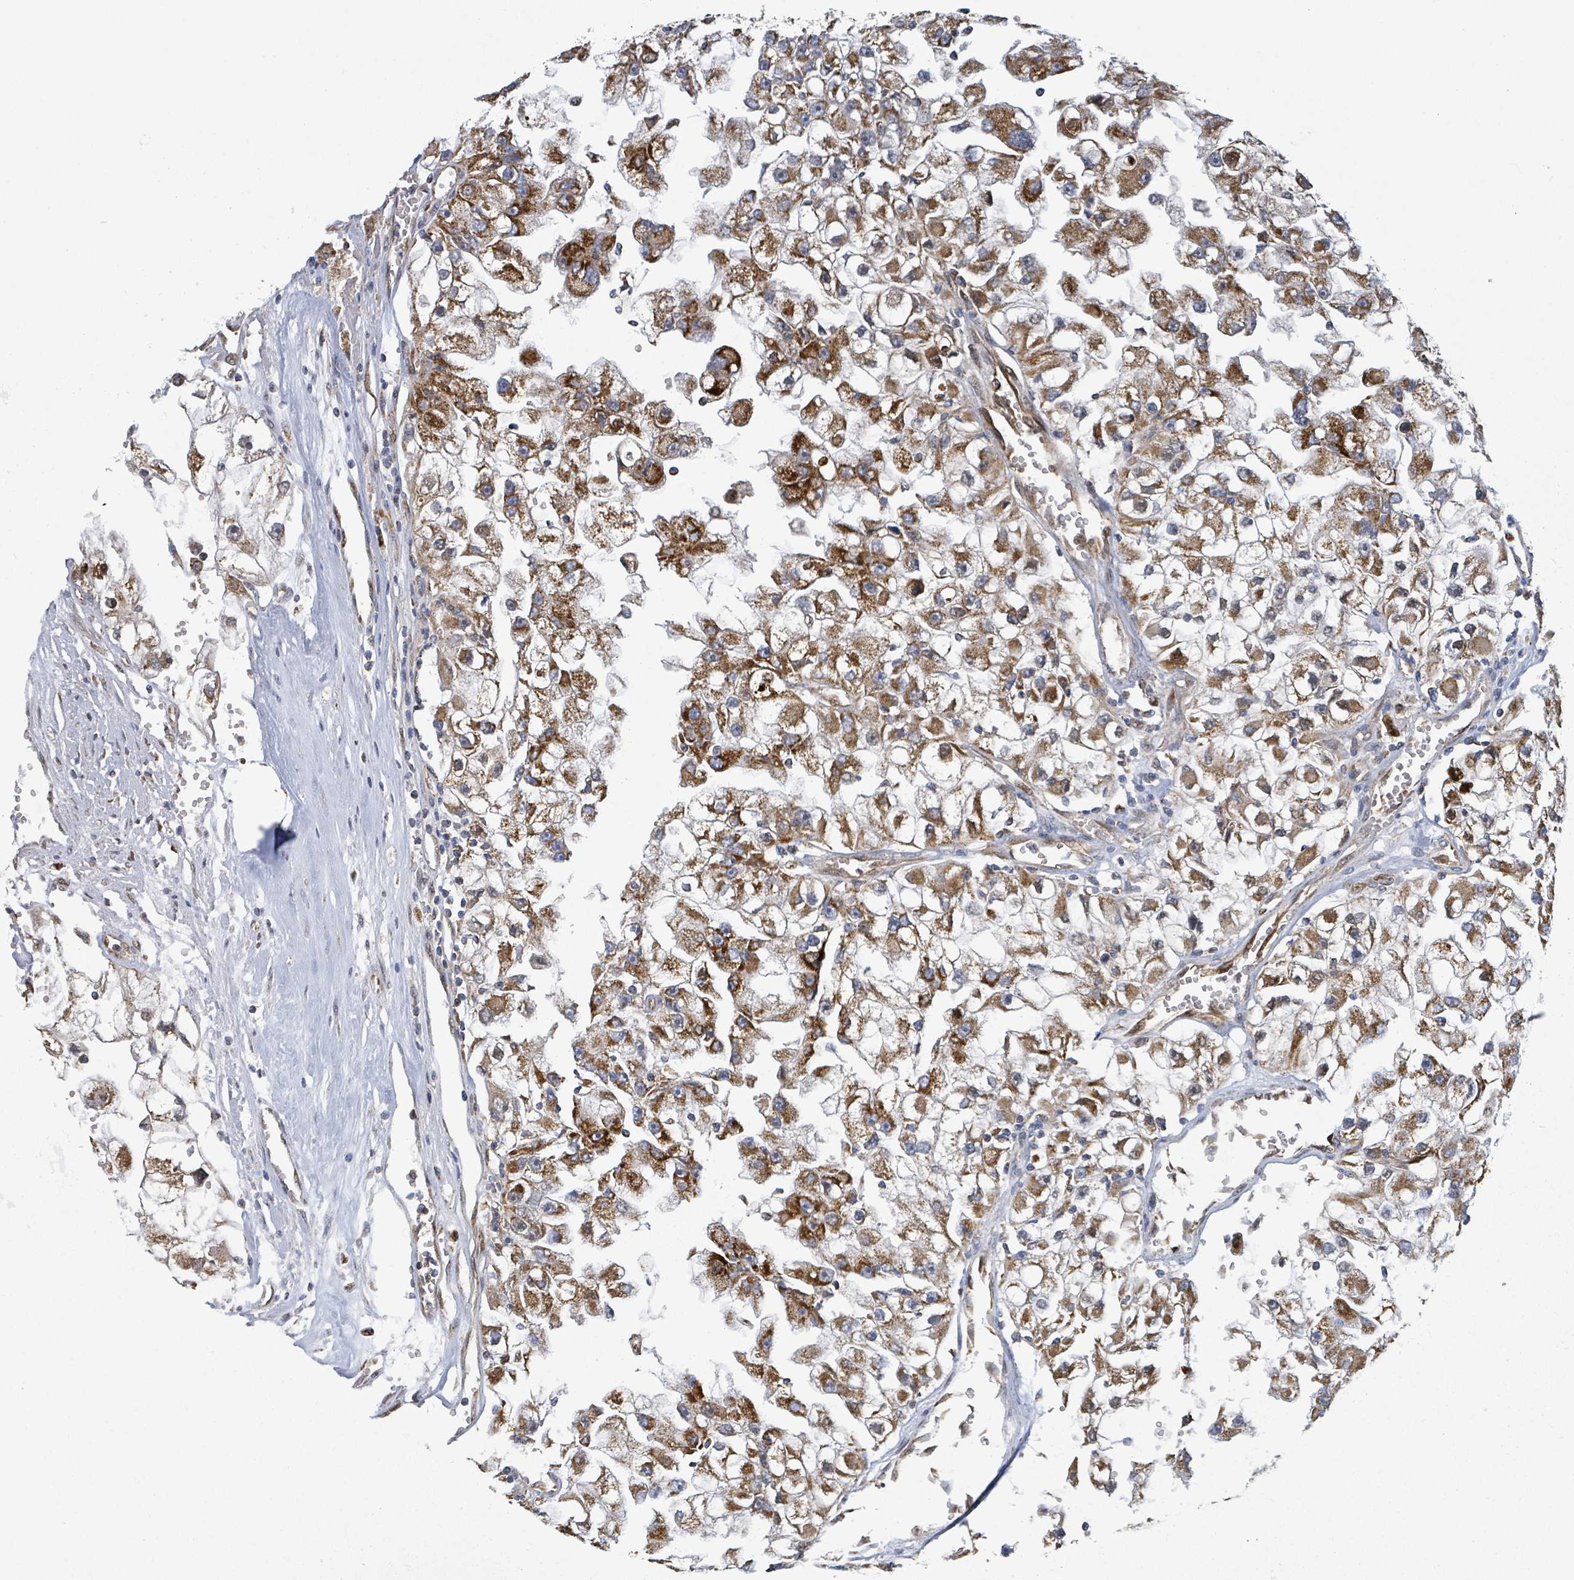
{"staining": {"intensity": "moderate", "quantity": ">75%", "location": "cytoplasmic/membranous,nuclear"}, "tissue": "renal cancer", "cell_type": "Tumor cells", "image_type": "cancer", "snomed": [{"axis": "morphology", "description": "Adenocarcinoma, NOS"}, {"axis": "topography", "description": "Kidney"}], "caption": "IHC (DAB (3,3'-diaminobenzidine)) staining of human renal adenocarcinoma reveals moderate cytoplasmic/membranous and nuclear protein staining in about >75% of tumor cells. The staining is performed using DAB (3,3'-diaminobenzidine) brown chromogen to label protein expression. The nuclei are counter-stained blue using hematoxylin.", "gene": "PSMB7", "patient": {"sex": "male", "age": 63}}